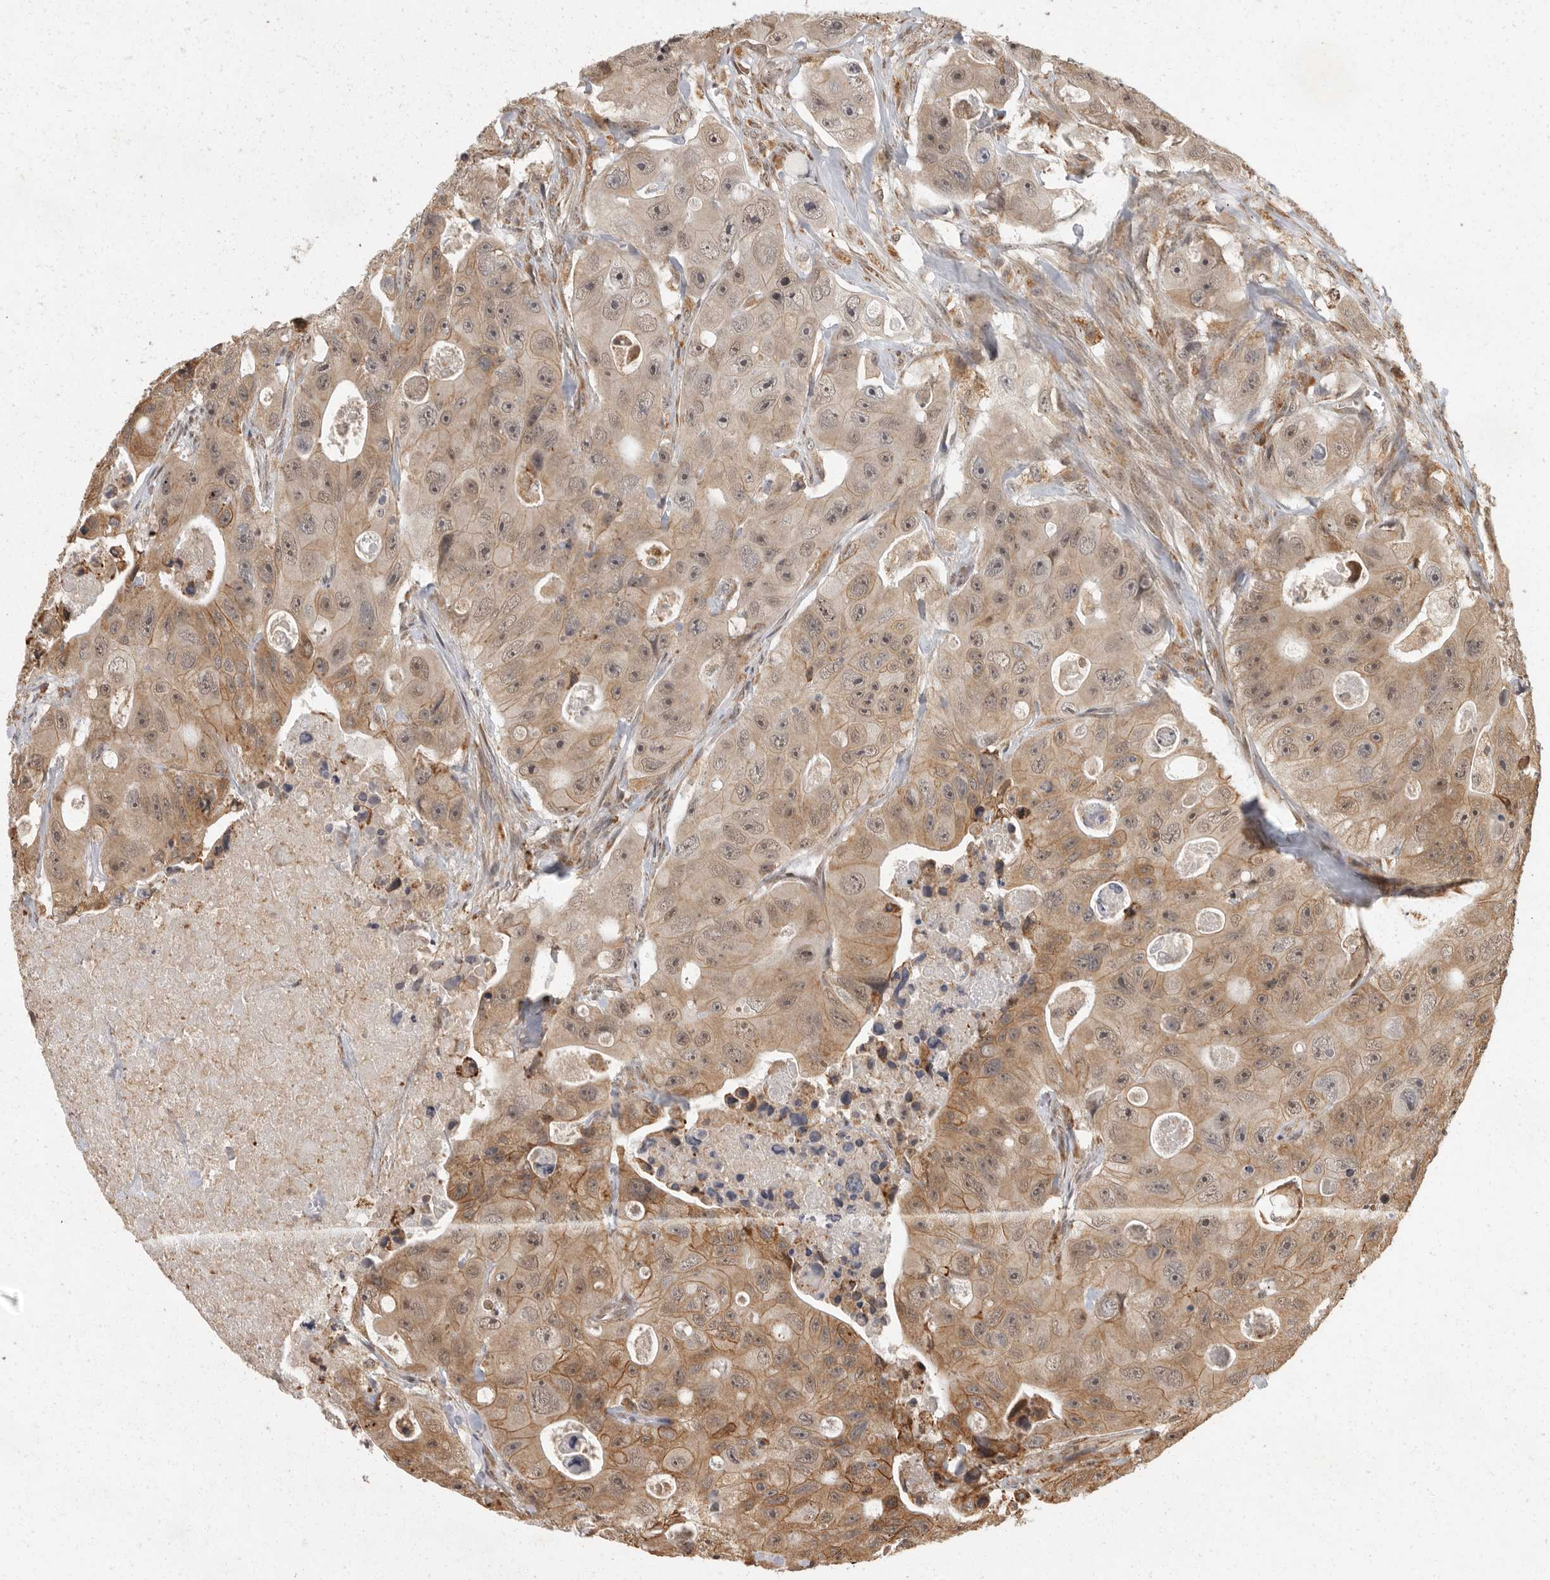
{"staining": {"intensity": "moderate", "quantity": ">75%", "location": "cytoplasmic/membranous,nuclear"}, "tissue": "colorectal cancer", "cell_type": "Tumor cells", "image_type": "cancer", "snomed": [{"axis": "morphology", "description": "Adenocarcinoma, NOS"}, {"axis": "topography", "description": "Colon"}], "caption": "Colorectal adenocarcinoma stained with a brown dye displays moderate cytoplasmic/membranous and nuclear positive staining in approximately >75% of tumor cells.", "gene": "ZNF83", "patient": {"sex": "female", "age": 46}}